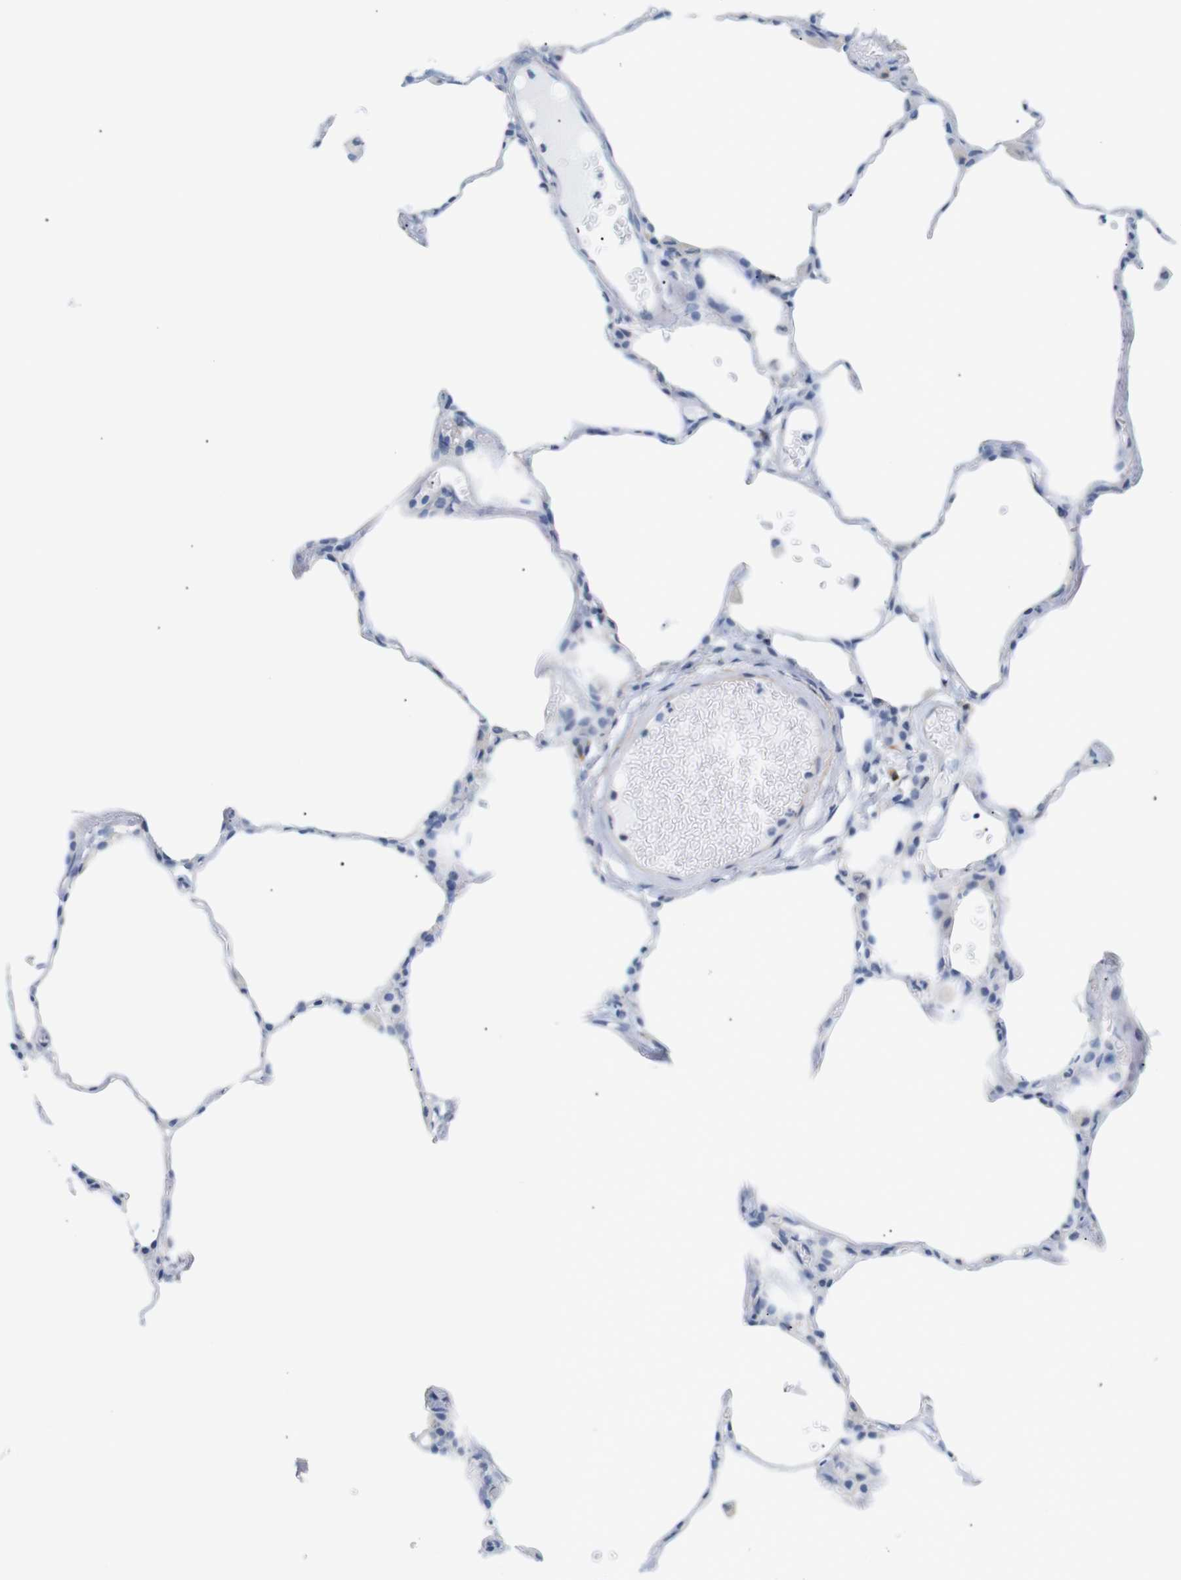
{"staining": {"intensity": "negative", "quantity": "none", "location": "none"}, "tissue": "lung", "cell_type": "Alveolar cells", "image_type": "normal", "snomed": [{"axis": "morphology", "description": "Normal tissue, NOS"}, {"axis": "topography", "description": "Lung"}], "caption": "The histopathology image displays no staining of alveolar cells in unremarkable lung.", "gene": "STMN3", "patient": {"sex": "female", "age": 49}}